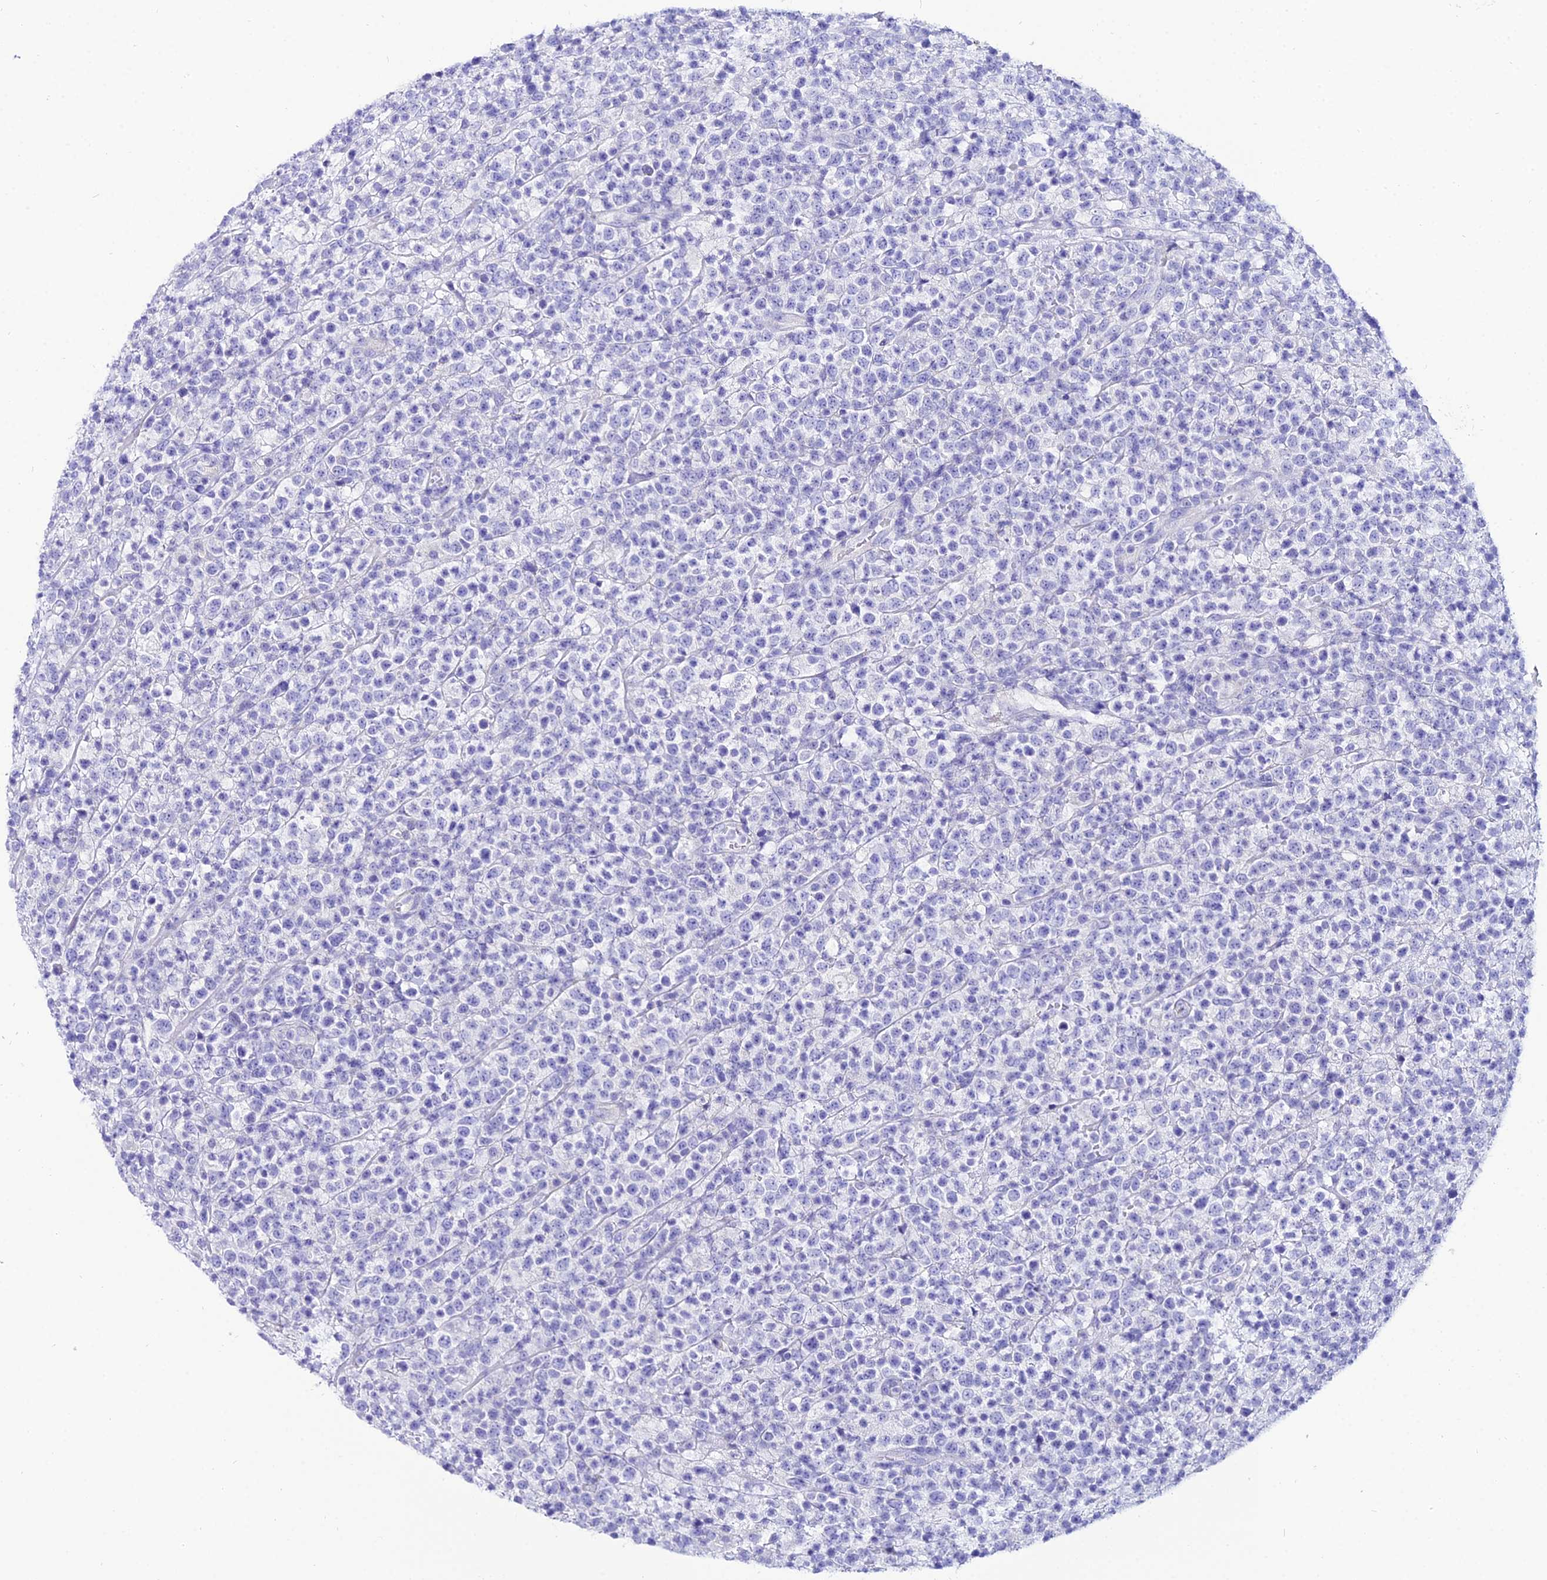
{"staining": {"intensity": "negative", "quantity": "none", "location": "none"}, "tissue": "lymphoma", "cell_type": "Tumor cells", "image_type": "cancer", "snomed": [{"axis": "morphology", "description": "Malignant lymphoma, non-Hodgkin's type, High grade"}, {"axis": "topography", "description": "Colon"}], "caption": "A high-resolution histopathology image shows IHC staining of lymphoma, which exhibits no significant staining in tumor cells. (Brightfield microscopy of DAB (3,3'-diaminobenzidine) immunohistochemistry (IHC) at high magnification).", "gene": "OR4D5", "patient": {"sex": "female", "age": 53}}